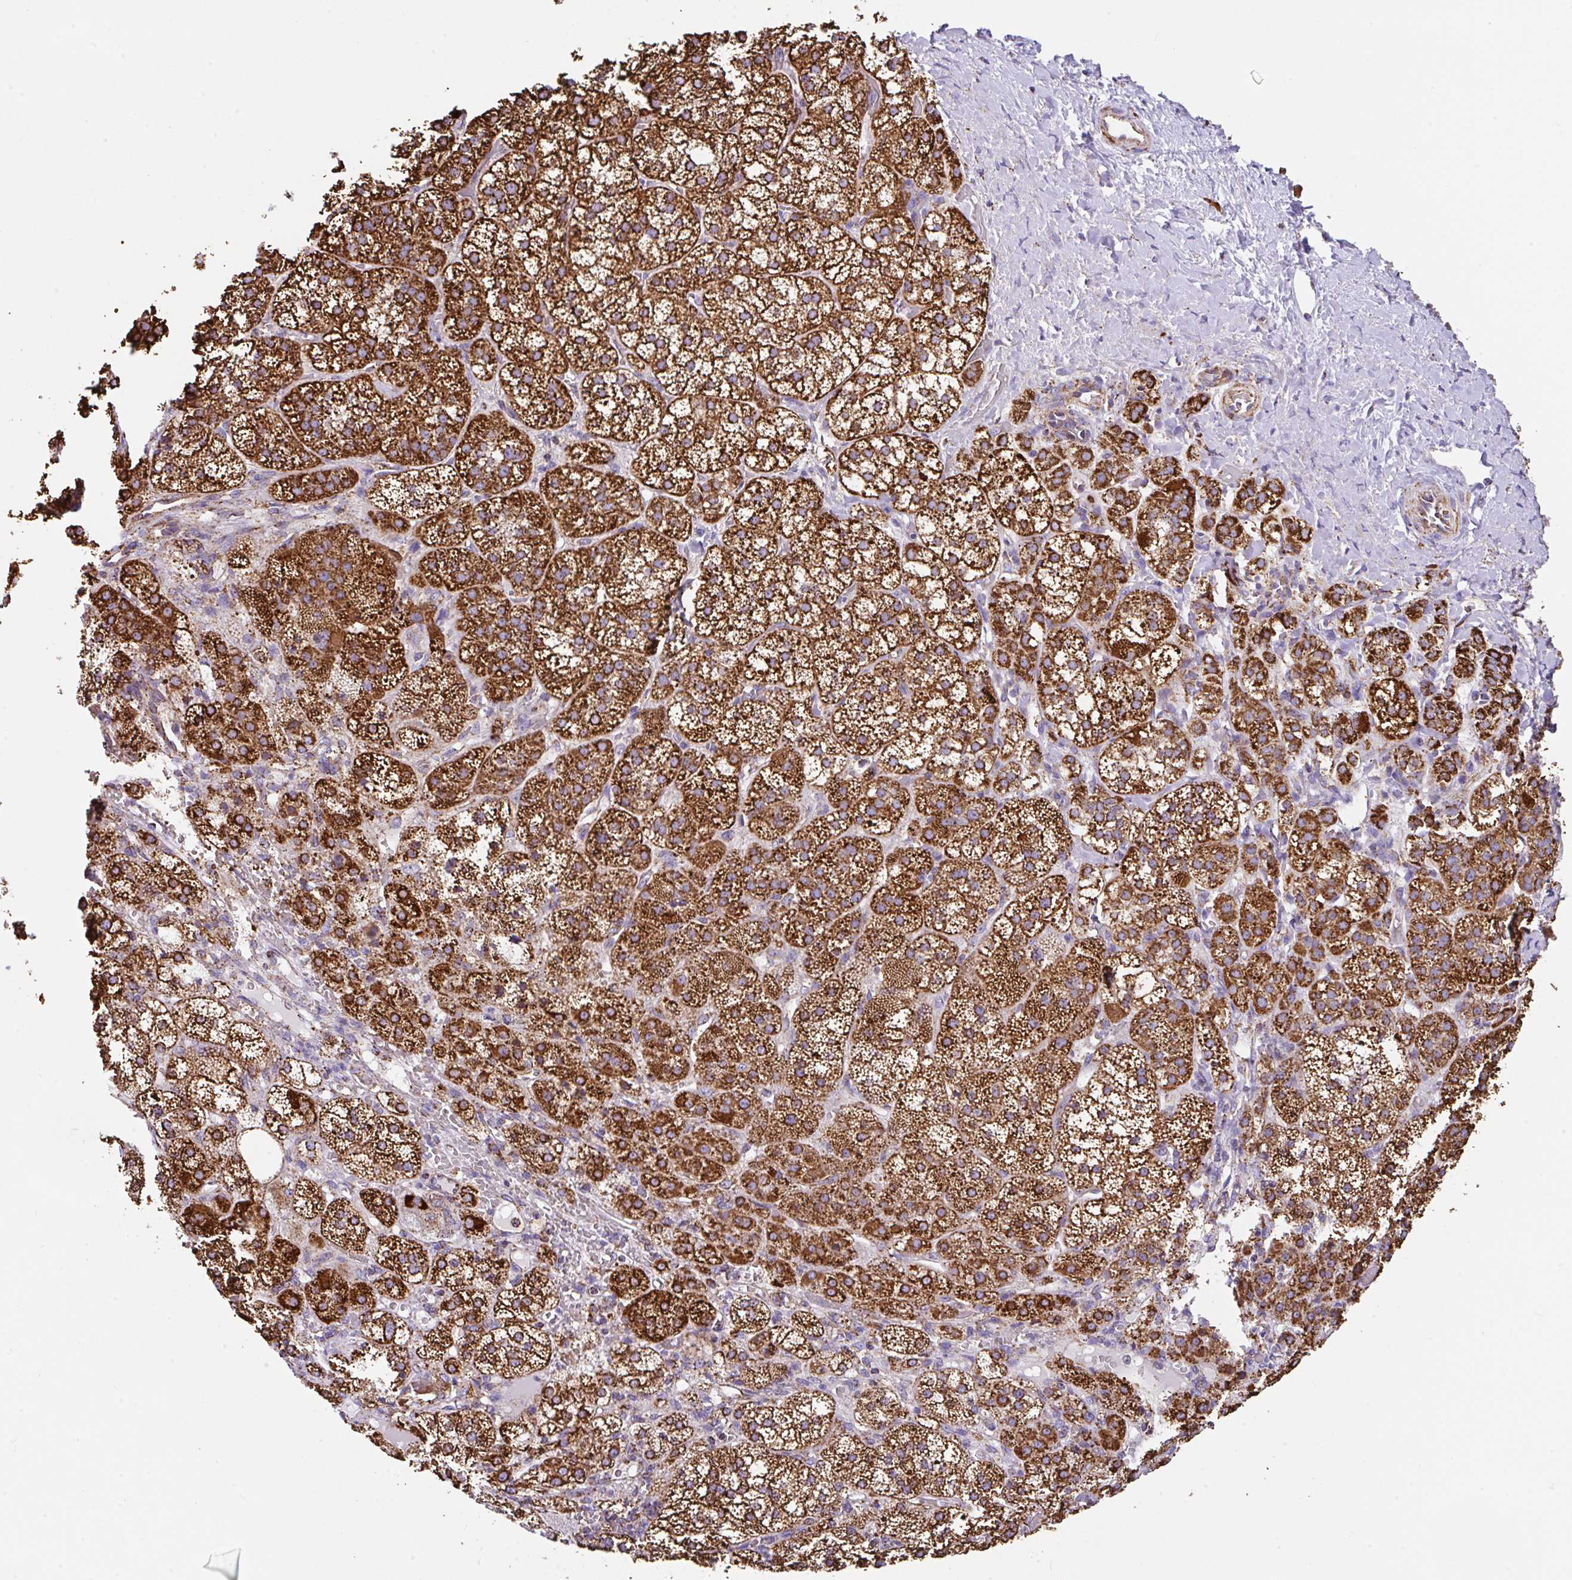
{"staining": {"intensity": "strong", "quantity": ">75%", "location": "cytoplasmic/membranous"}, "tissue": "adrenal gland", "cell_type": "Glandular cells", "image_type": "normal", "snomed": [{"axis": "morphology", "description": "Normal tissue, NOS"}, {"axis": "topography", "description": "Adrenal gland"}], "caption": "Immunohistochemical staining of normal adrenal gland displays strong cytoplasmic/membranous protein expression in approximately >75% of glandular cells.", "gene": "ANKRD33B", "patient": {"sex": "female", "age": 60}}